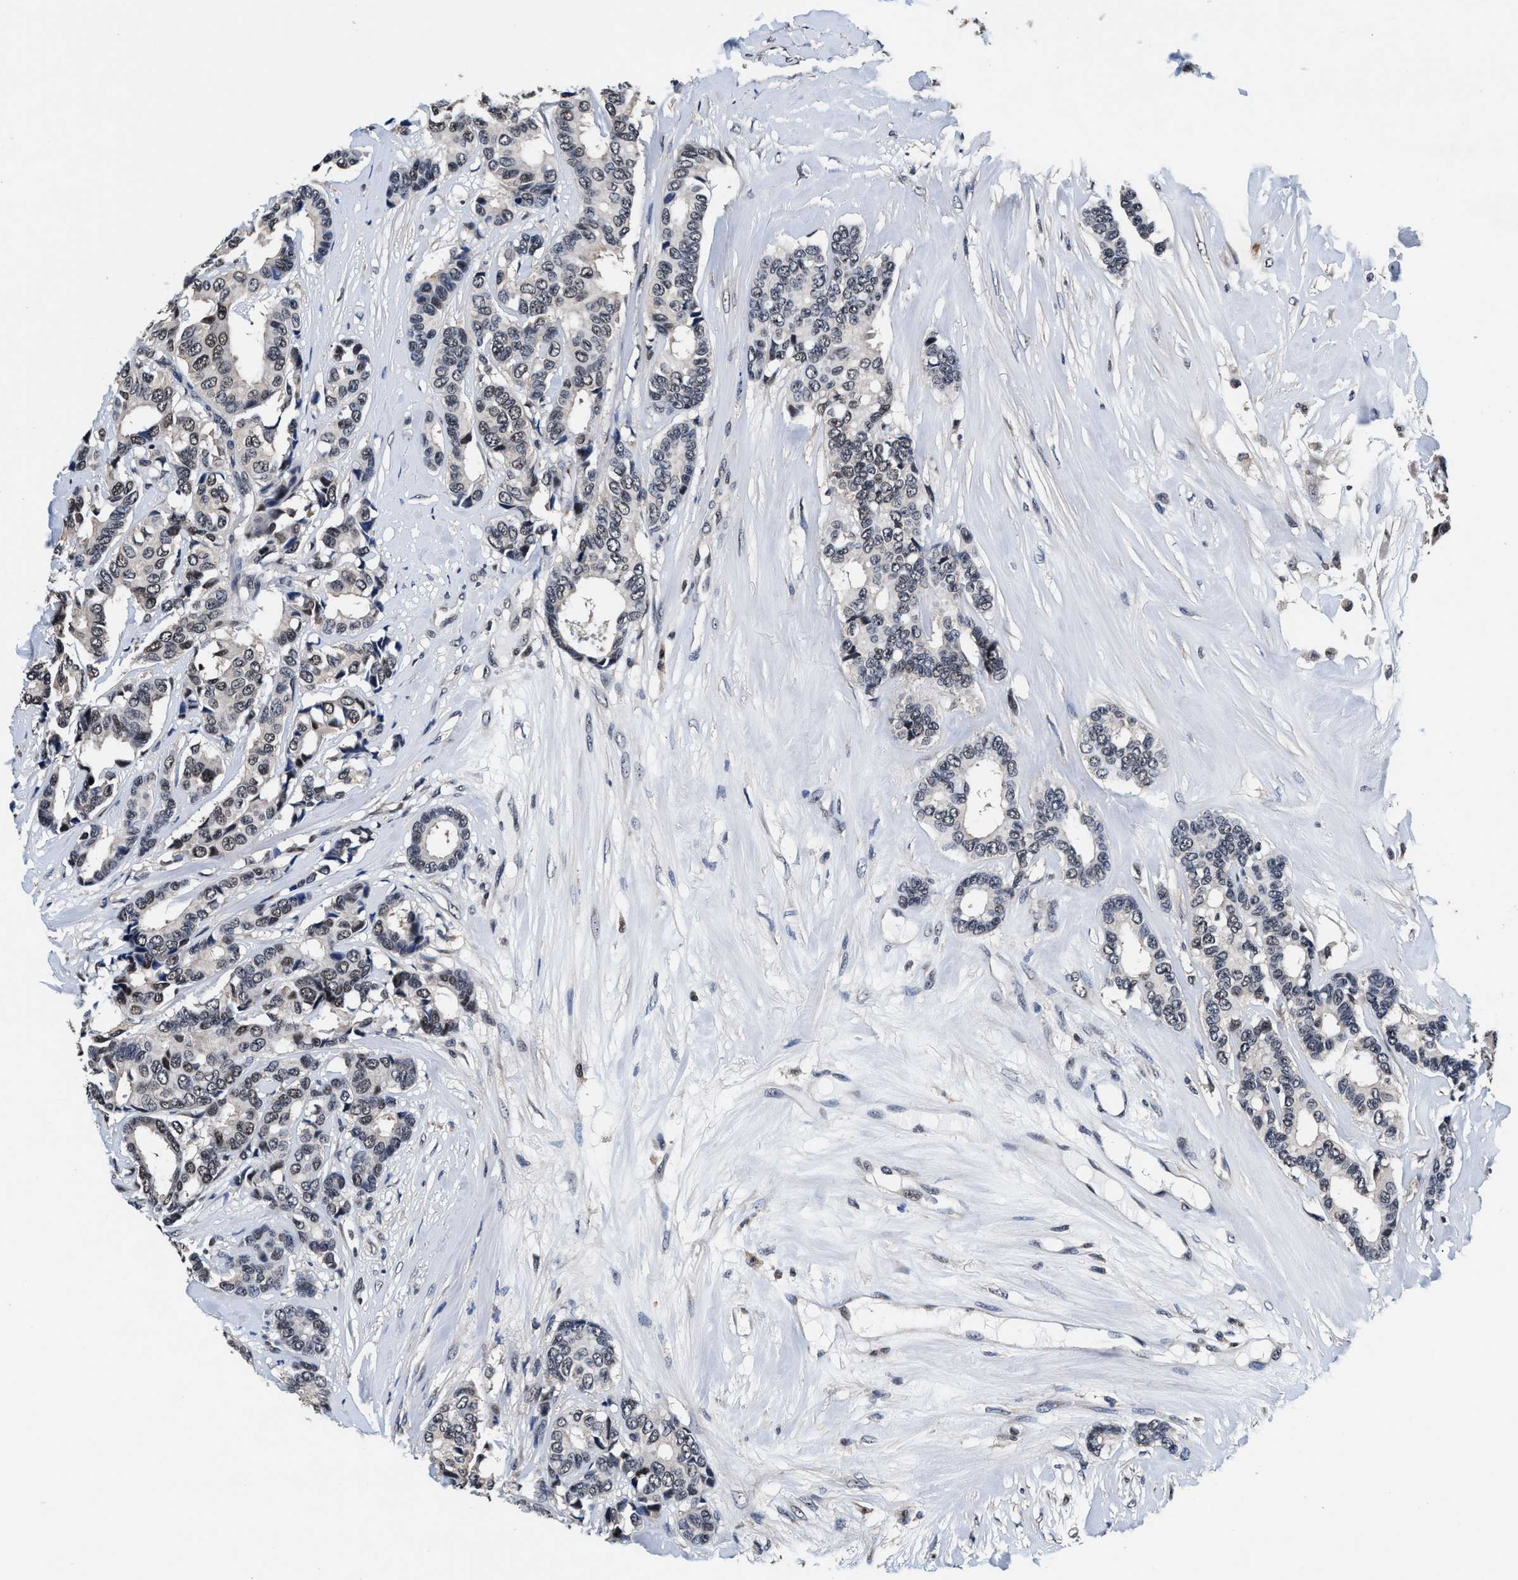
{"staining": {"intensity": "weak", "quantity": "<25%", "location": "nuclear"}, "tissue": "breast cancer", "cell_type": "Tumor cells", "image_type": "cancer", "snomed": [{"axis": "morphology", "description": "Duct carcinoma"}, {"axis": "topography", "description": "Breast"}], "caption": "This histopathology image is of infiltrating ductal carcinoma (breast) stained with immunohistochemistry (IHC) to label a protein in brown with the nuclei are counter-stained blue. There is no expression in tumor cells.", "gene": "USP16", "patient": {"sex": "female", "age": 87}}